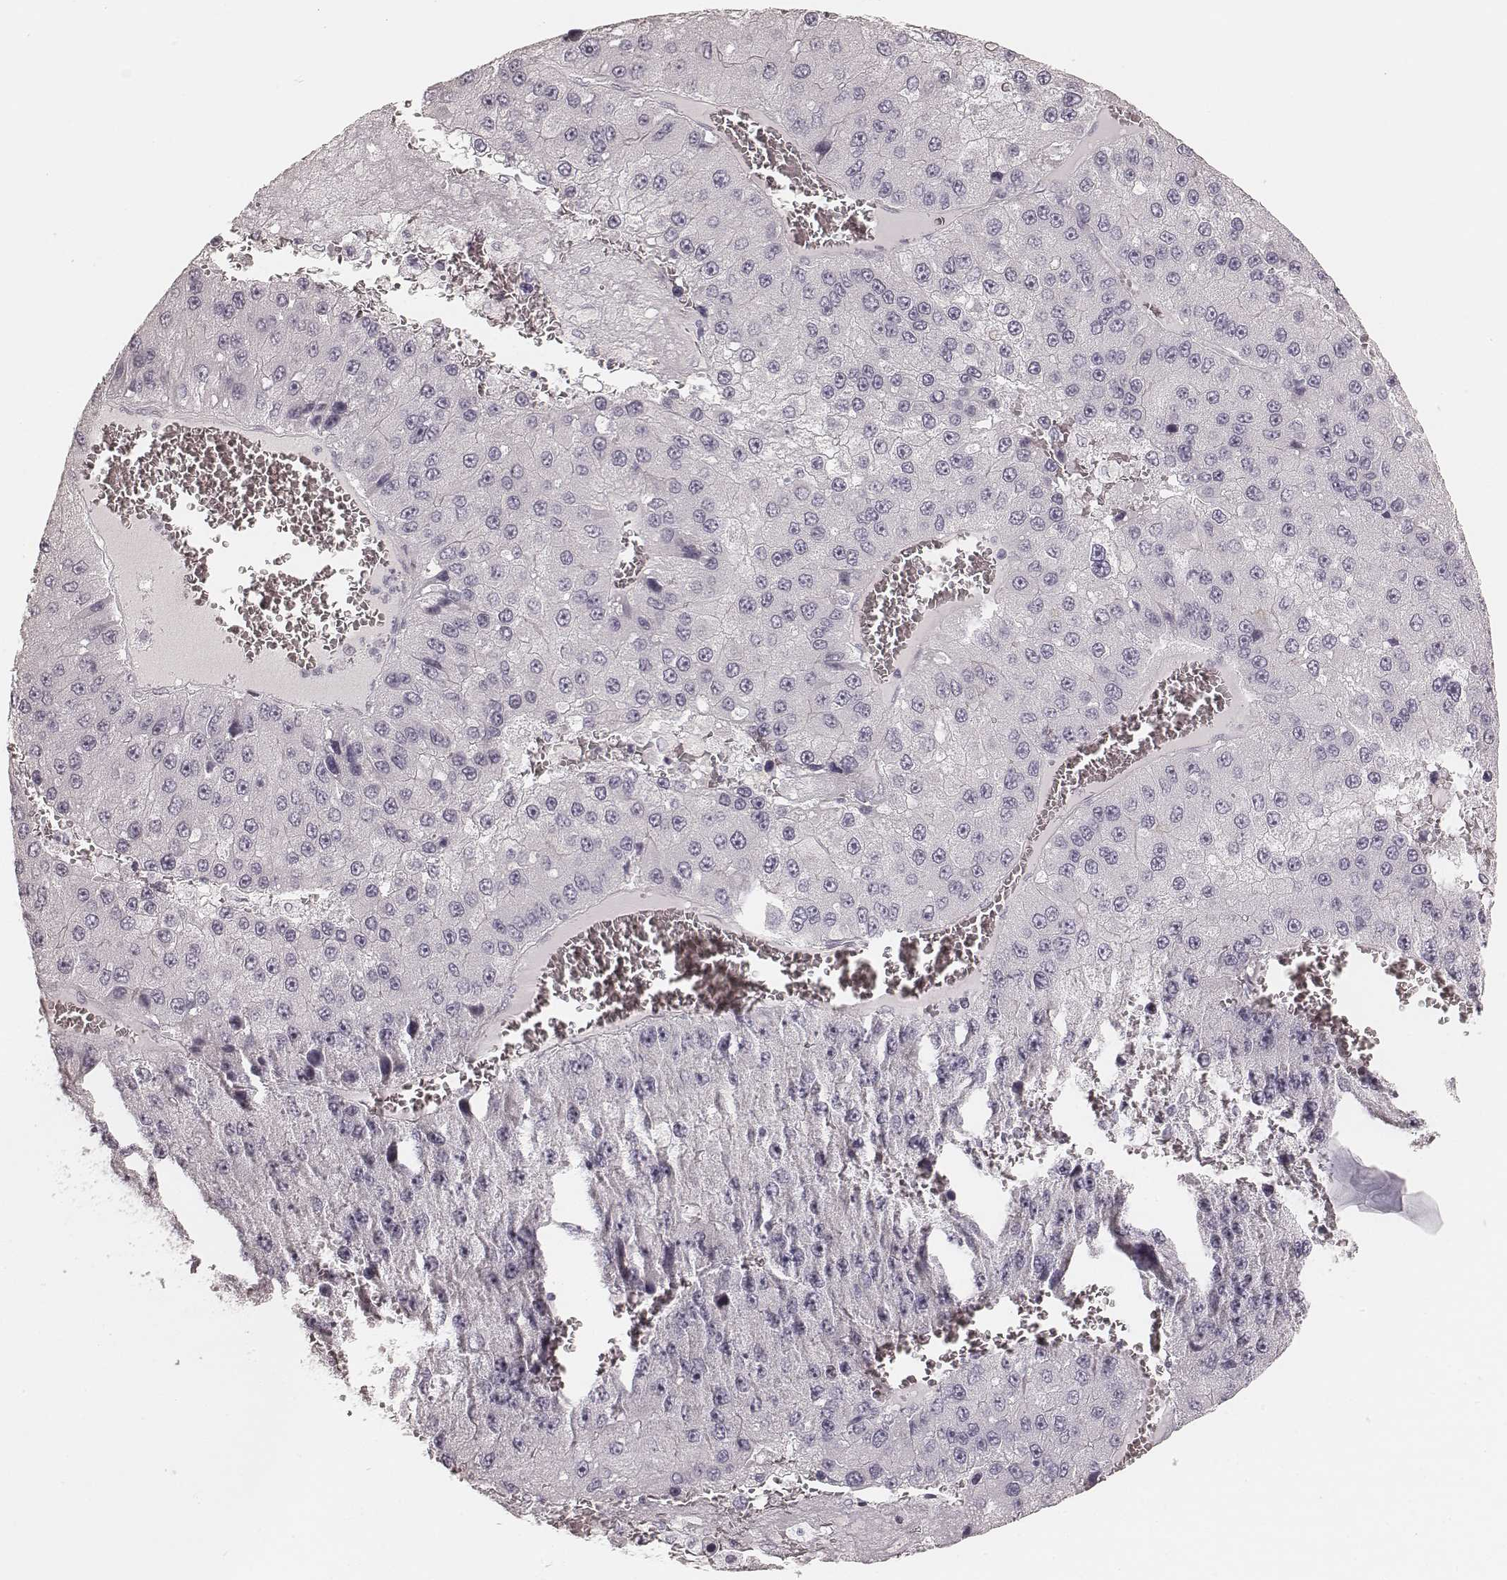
{"staining": {"intensity": "negative", "quantity": "none", "location": "none"}, "tissue": "liver cancer", "cell_type": "Tumor cells", "image_type": "cancer", "snomed": [{"axis": "morphology", "description": "Carcinoma, Hepatocellular, NOS"}, {"axis": "topography", "description": "Liver"}], "caption": "An image of liver hepatocellular carcinoma stained for a protein reveals no brown staining in tumor cells.", "gene": "SPATA24", "patient": {"sex": "female", "age": 73}}